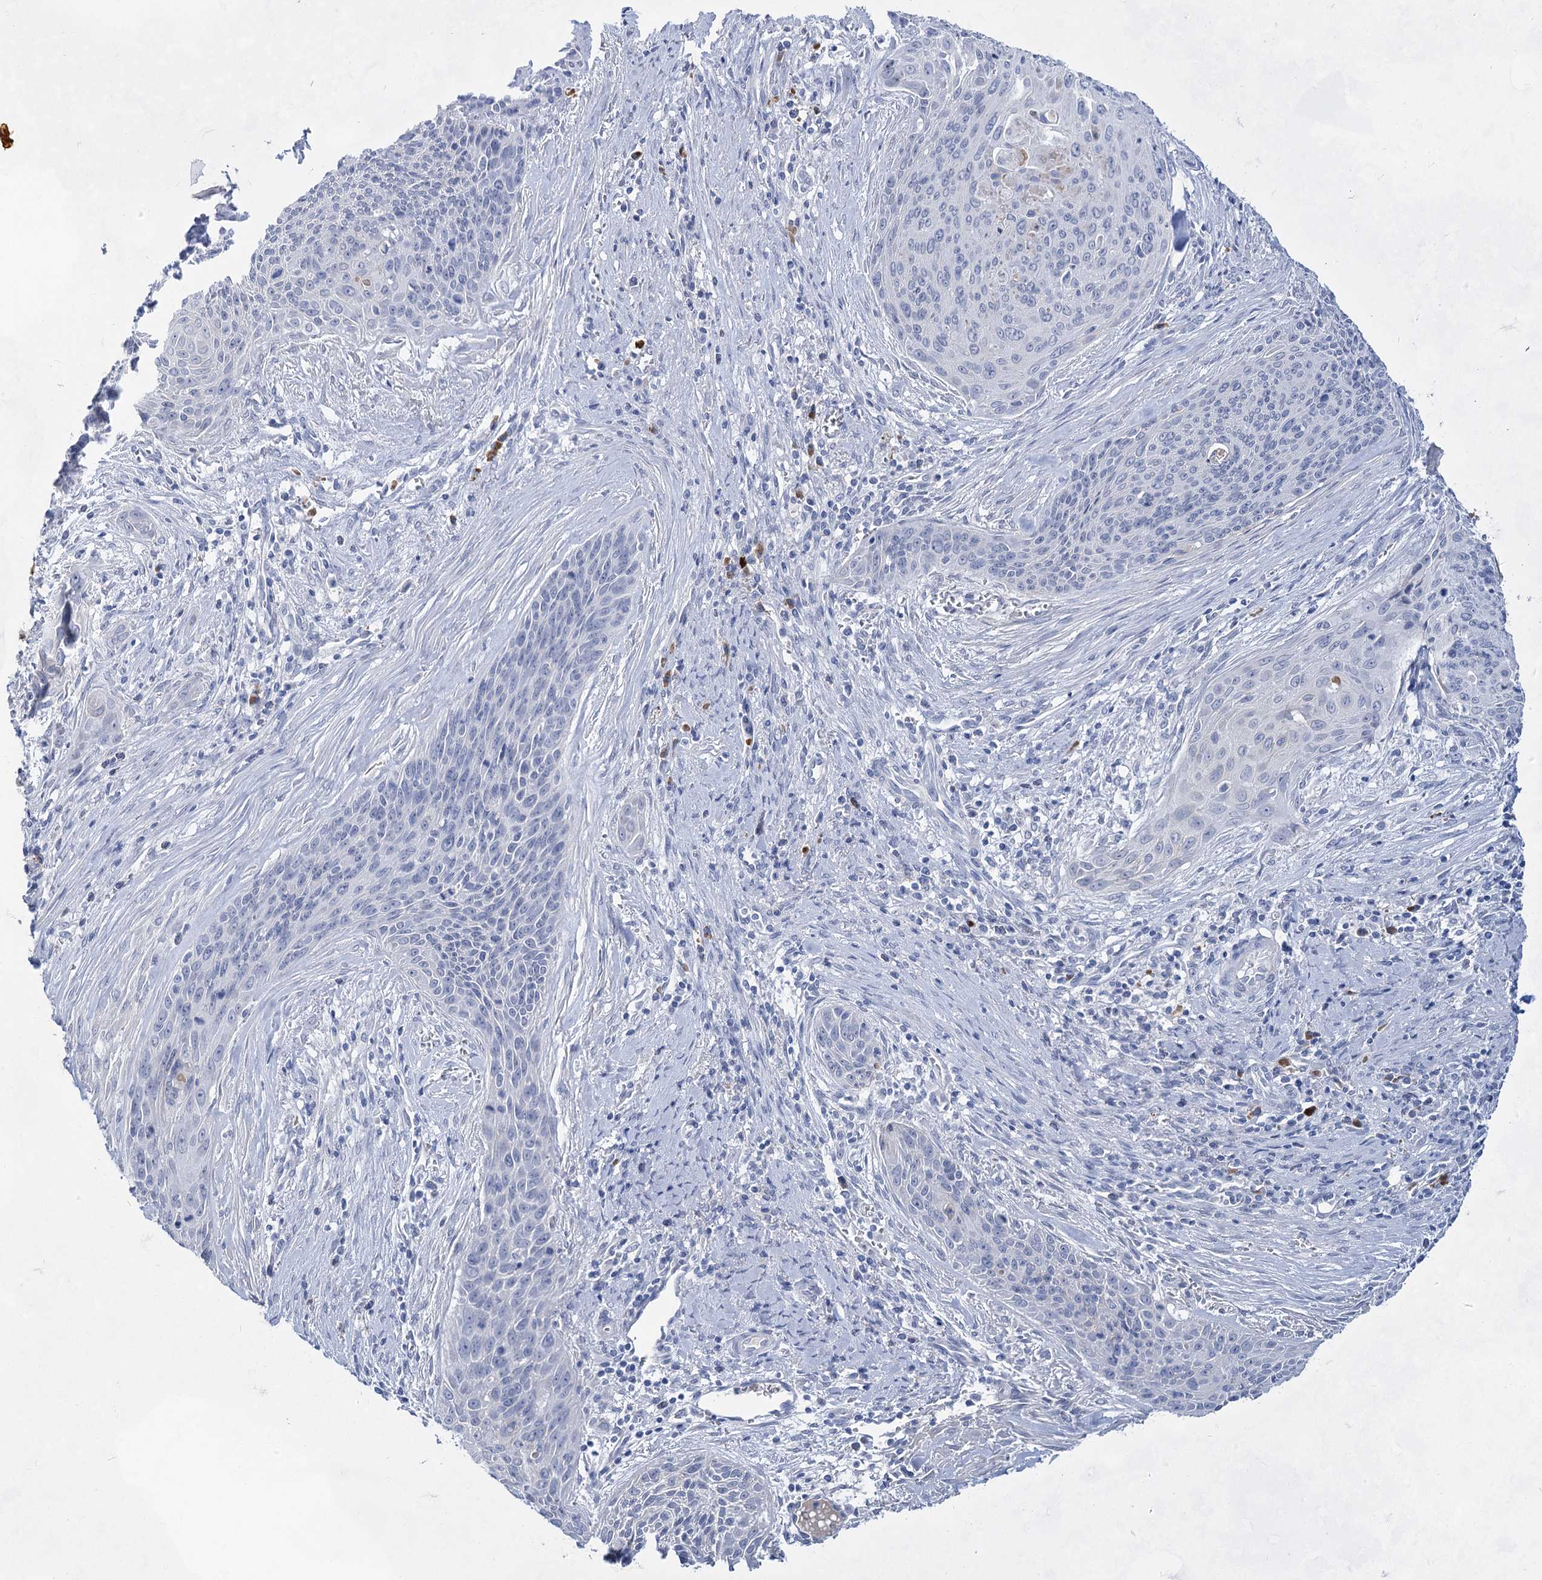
{"staining": {"intensity": "negative", "quantity": "none", "location": "none"}, "tissue": "cervical cancer", "cell_type": "Tumor cells", "image_type": "cancer", "snomed": [{"axis": "morphology", "description": "Squamous cell carcinoma, NOS"}, {"axis": "topography", "description": "Cervix"}], "caption": "This is a micrograph of immunohistochemistry staining of cervical squamous cell carcinoma, which shows no expression in tumor cells.", "gene": "ACRV1", "patient": {"sex": "female", "age": 55}}